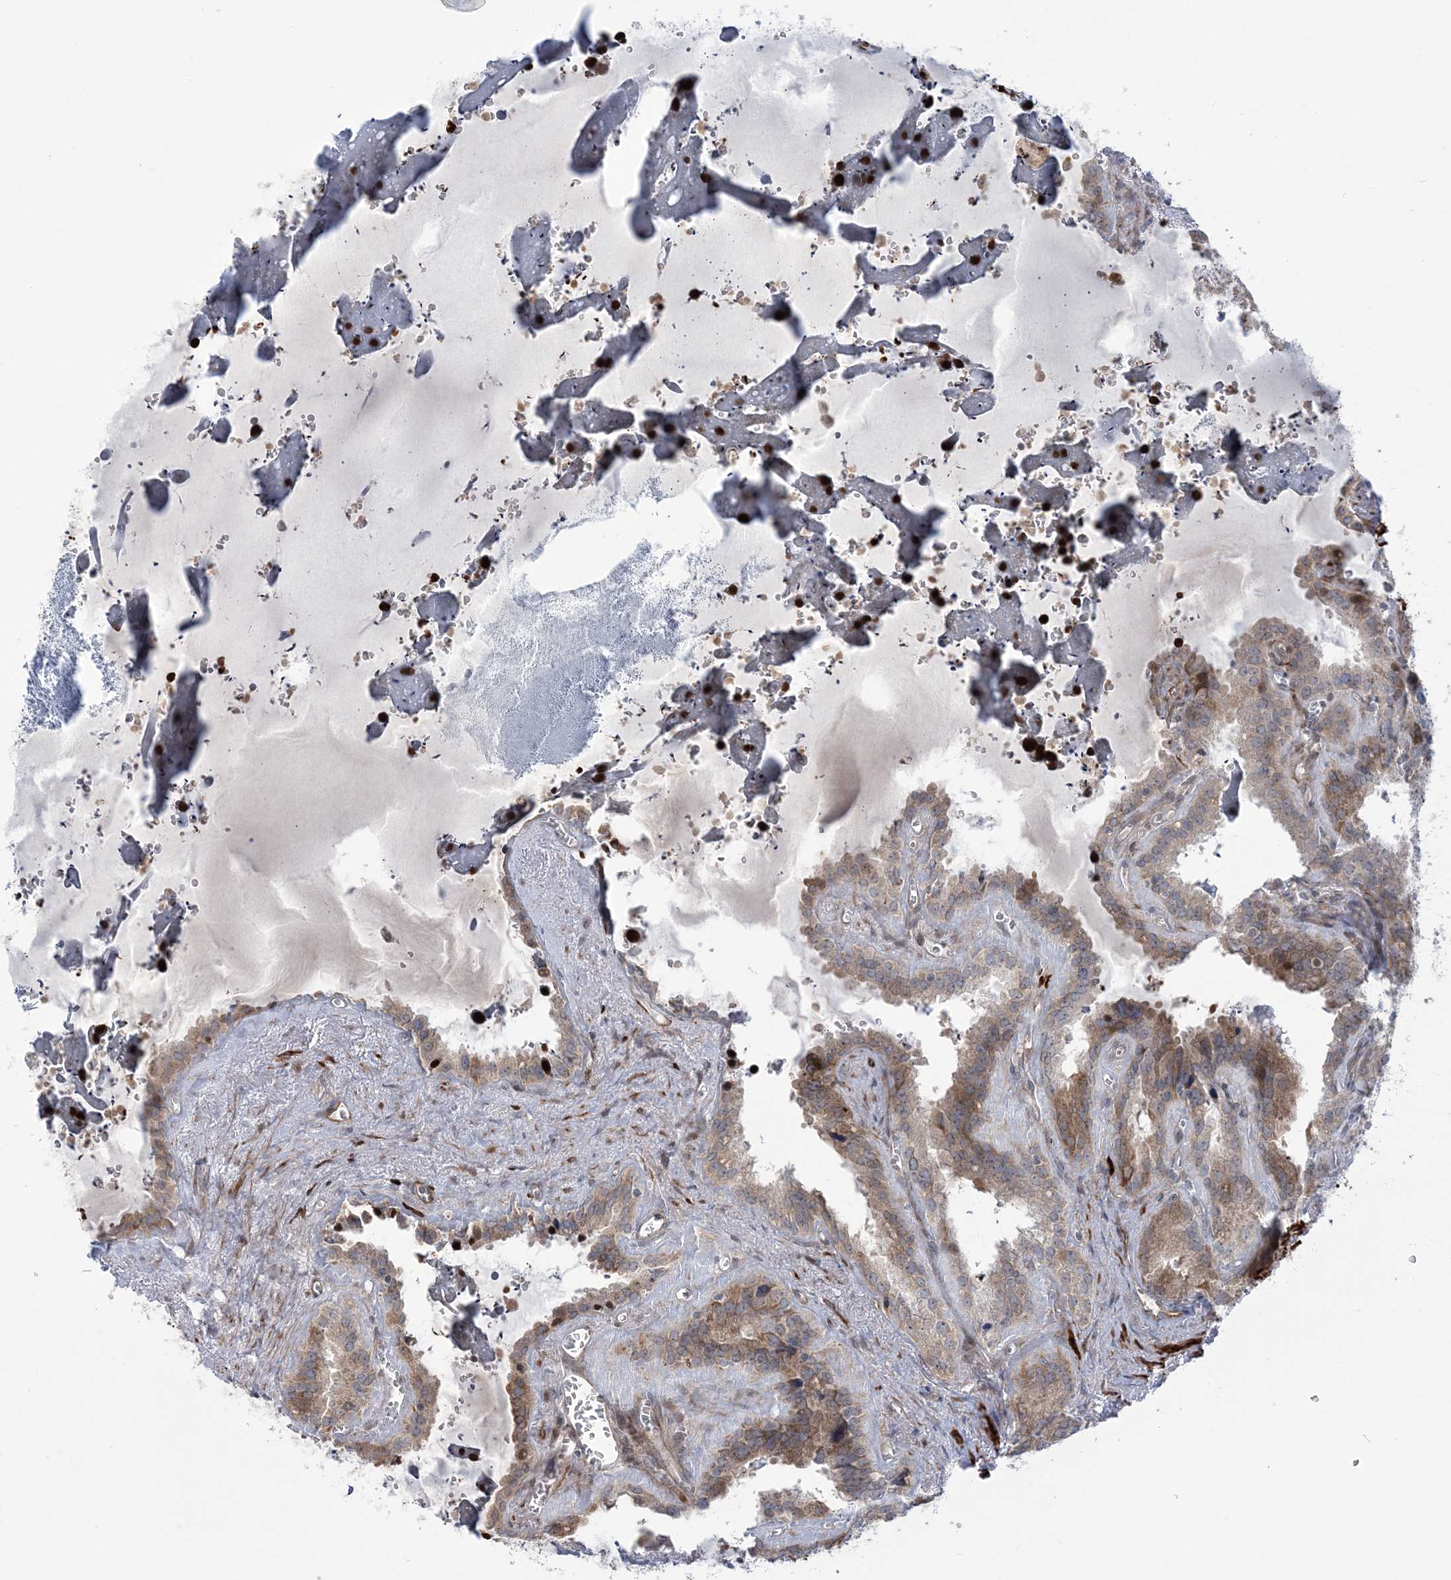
{"staining": {"intensity": "moderate", "quantity": ">75%", "location": "cytoplasmic/membranous"}, "tissue": "seminal vesicle", "cell_type": "Glandular cells", "image_type": "normal", "snomed": [{"axis": "morphology", "description": "Normal tissue, NOS"}, {"axis": "topography", "description": "Prostate"}, {"axis": "topography", "description": "Seminal veicle"}], "caption": "Glandular cells reveal medium levels of moderate cytoplasmic/membranous staining in about >75% of cells in benign seminal vesicle.", "gene": "NUDT9", "patient": {"sex": "male", "age": 59}}